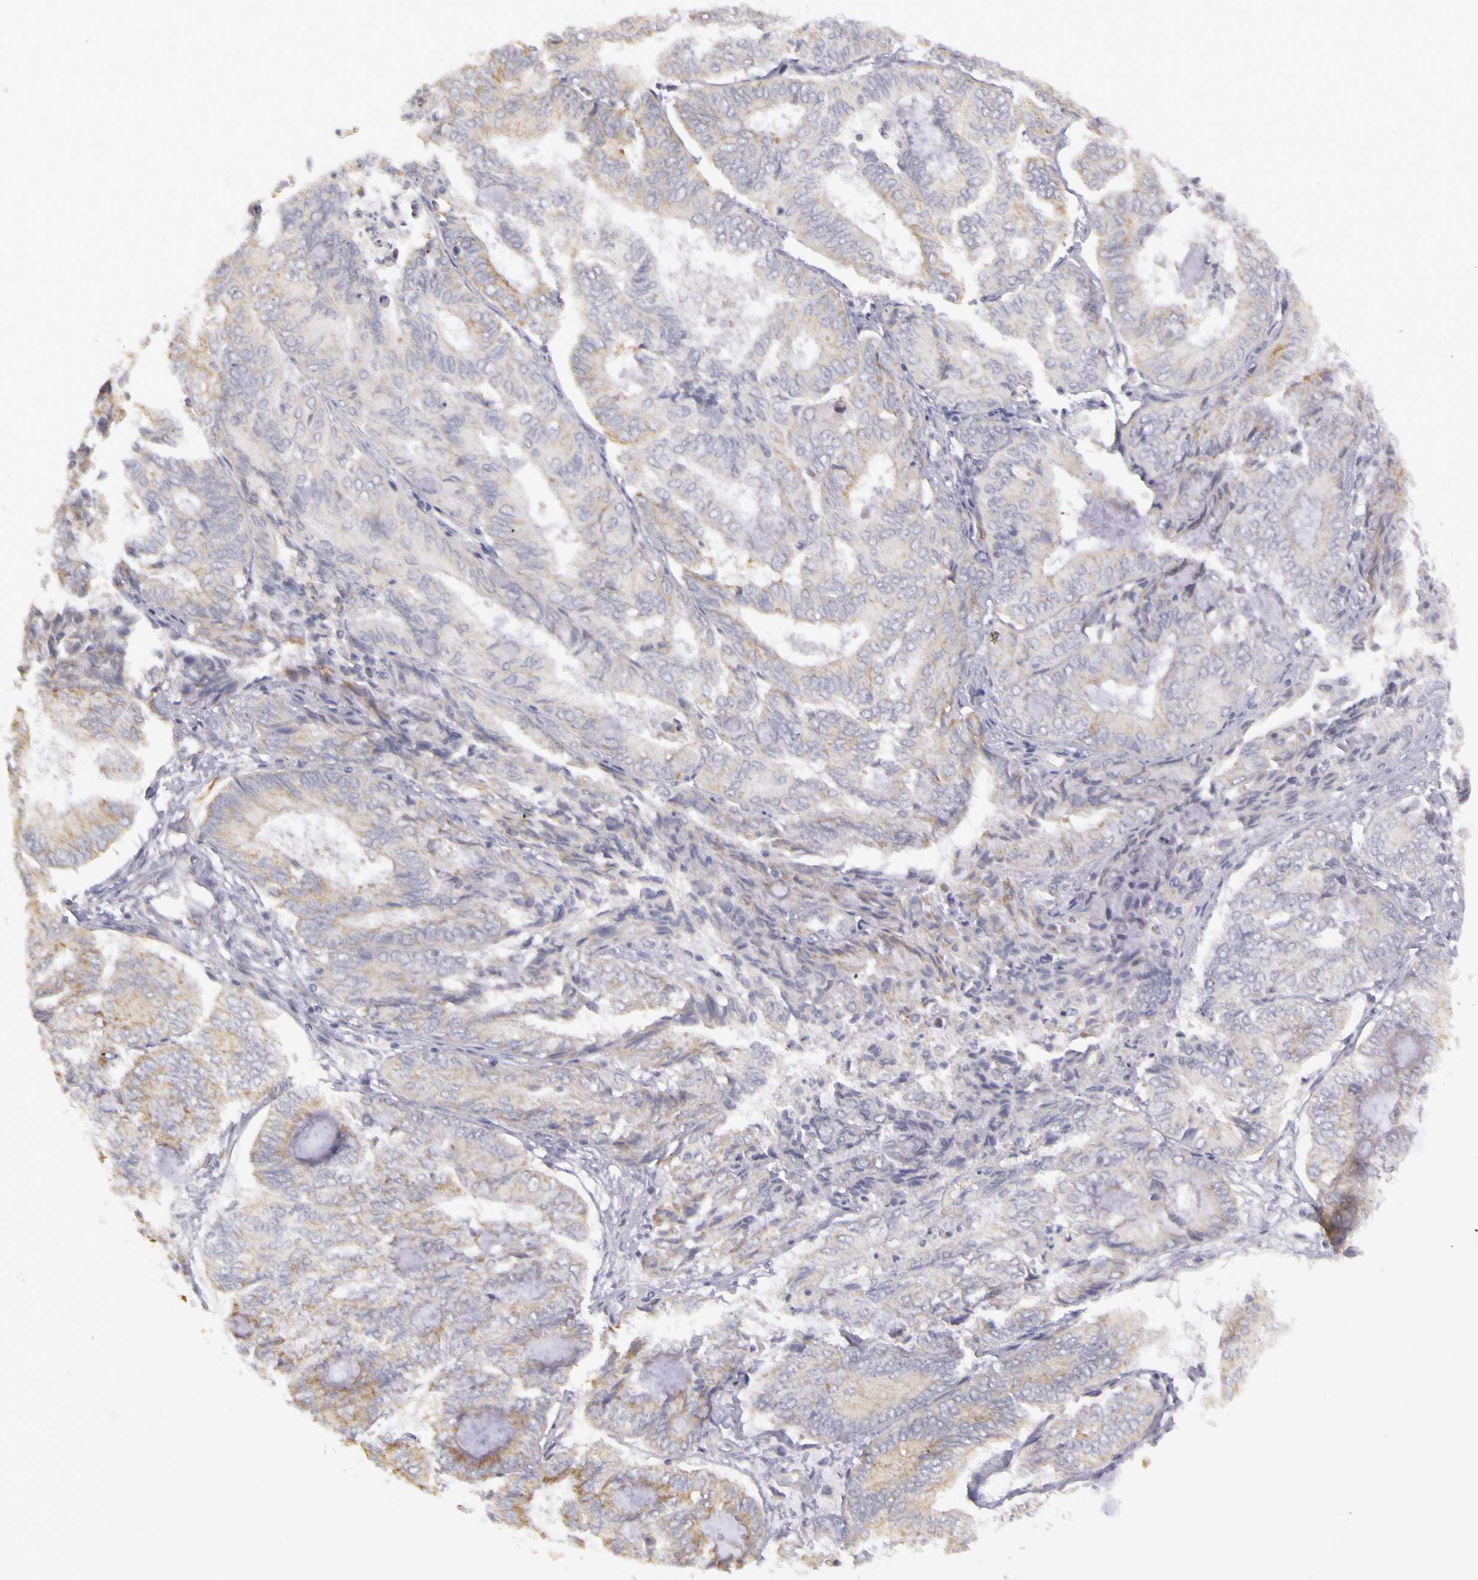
{"staining": {"intensity": "weak", "quantity": "25%-75%", "location": "cytoplasmic/membranous"}, "tissue": "endometrial cancer", "cell_type": "Tumor cells", "image_type": "cancer", "snomed": [{"axis": "morphology", "description": "Adenocarcinoma, NOS"}, {"axis": "topography", "description": "Endometrium"}], "caption": "Endometrial cancer tissue exhibits weak cytoplasmic/membranous positivity in approximately 25%-75% of tumor cells", "gene": "CNTN2", "patient": {"sex": "female", "age": 59}}